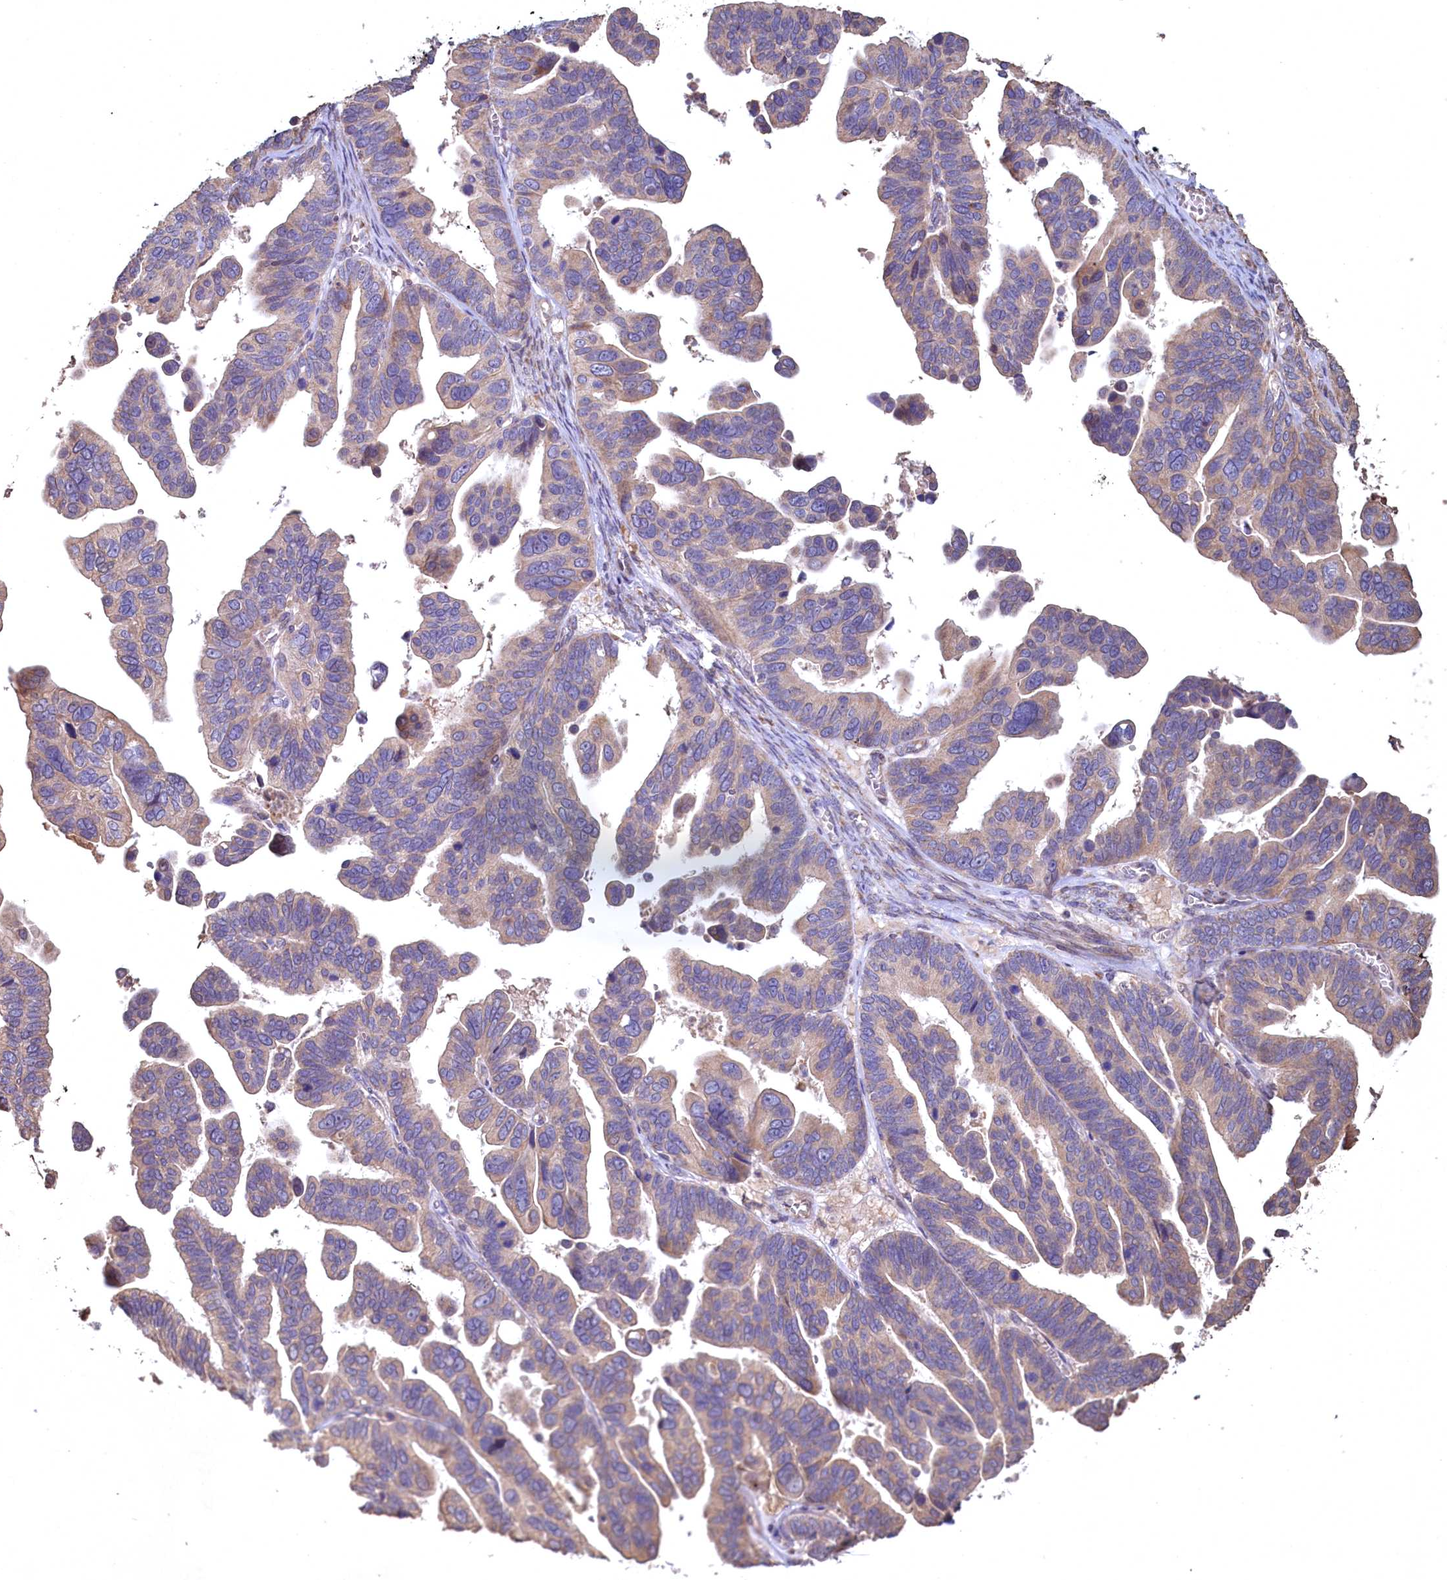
{"staining": {"intensity": "weak", "quantity": "25%-75%", "location": "cytoplasmic/membranous"}, "tissue": "ovarian cancer", "cell_type": "Tumor cells", "image_type": "cancer", "snomed": [{"axis": "morphology", "description": "Cystadenocarcinoma, serous, NOS"}, {"axis": "topography", "description": "Ovary"}], "caption": "IHC image of neoplastic tissue: ovarian cancer stained using immunohistochemistry (IHC) exhibits low levels of weak protein expression localized specifically in the cytoplasmic/membranous of tumor cells, appearing as a cytoplasmic/membranous brown color.", "gene": "FUNDC1", "patient": {"sex": "female", "age": 56}}